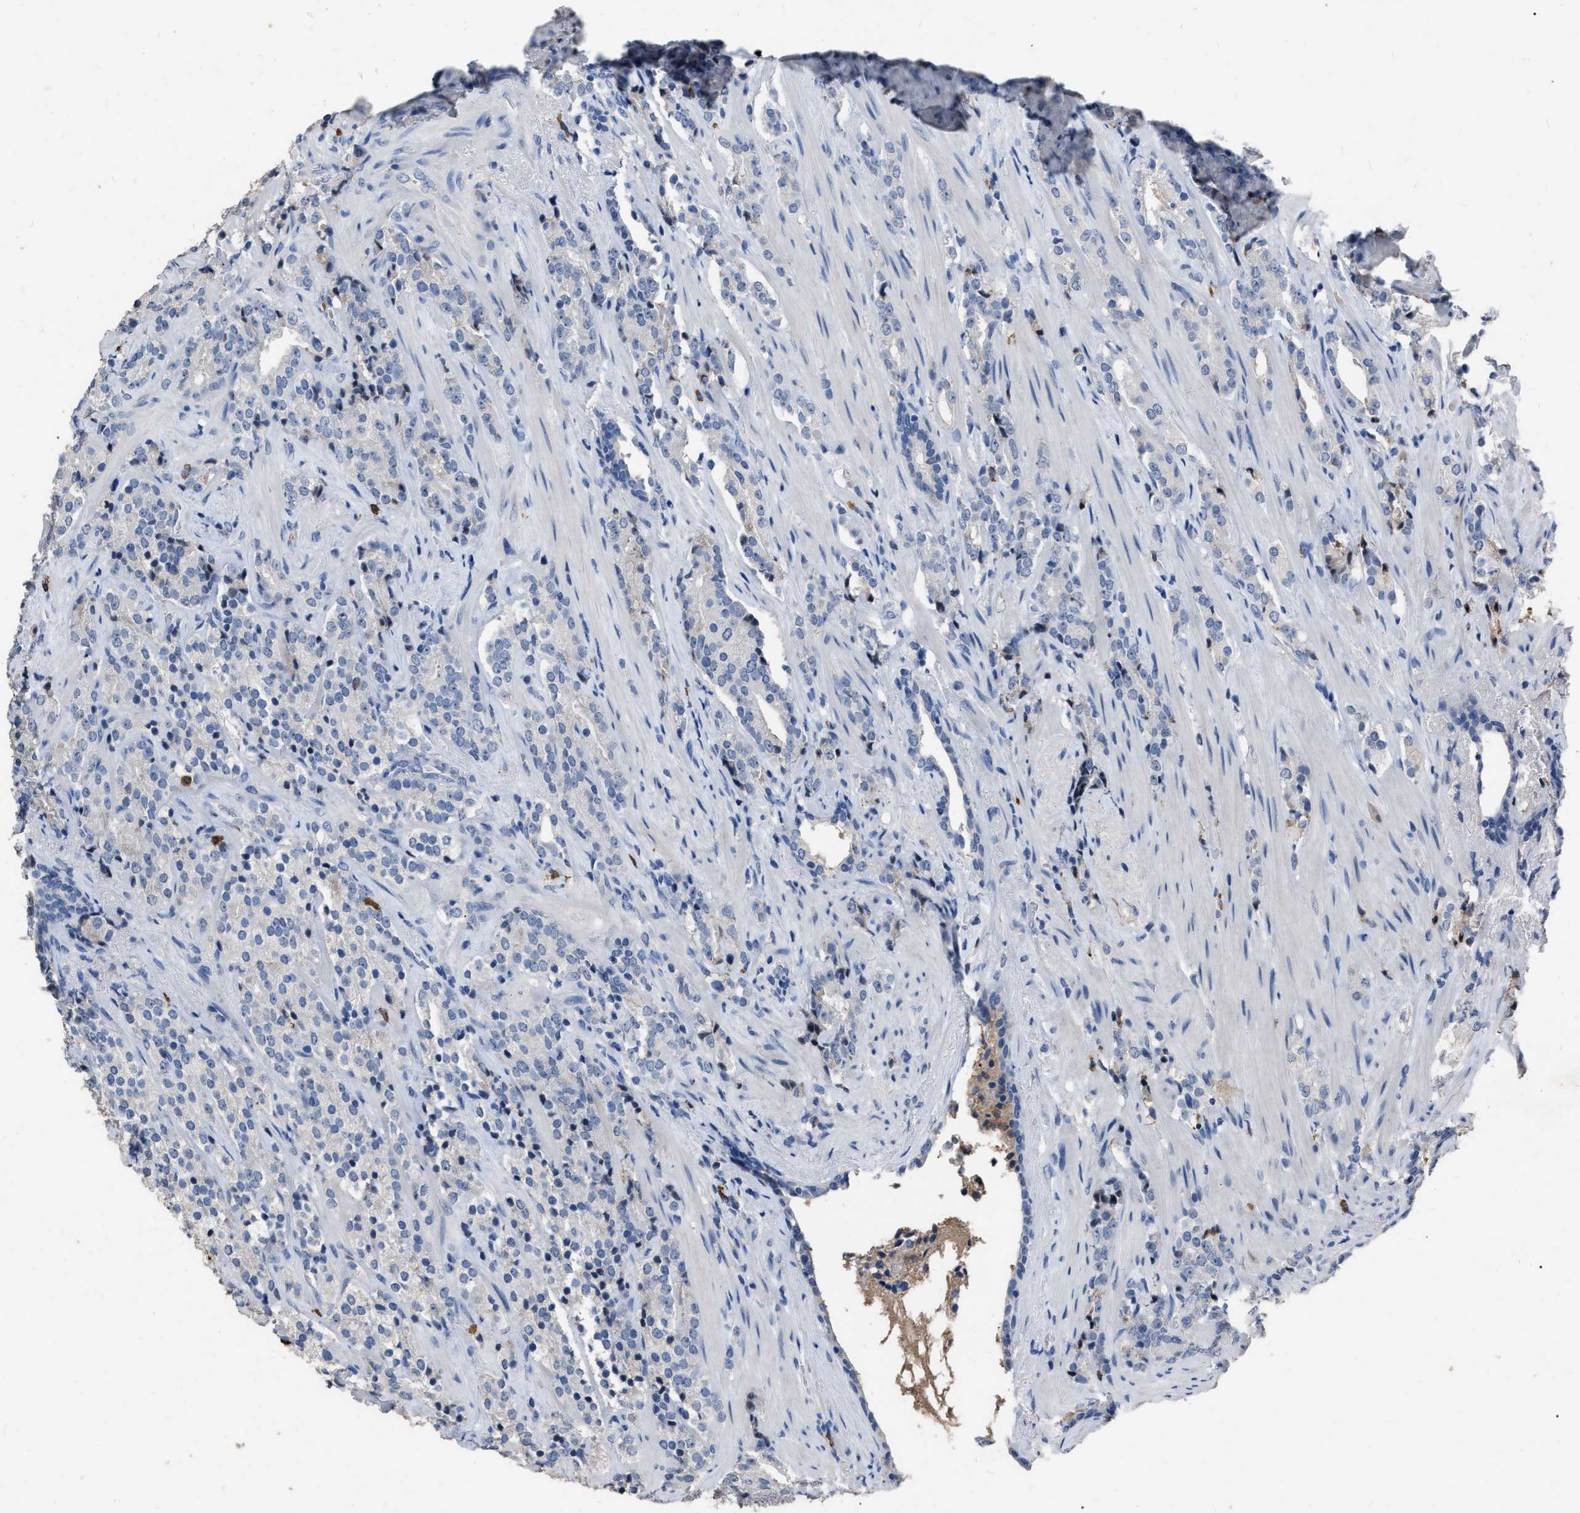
{"staining": {"intensity": "negative", "quantity": "none", "location": "none"}, "tissue": "prostate cancer", "cell_type": "Tumor cells", "image_type": "cancer", "snomed": [{"axis": "morphology", "description": "Adenocarcinoma, High grade"}, {"axis": "topography", "description": "Prostate"}], "caption": "Immunohistochemical staining of human high-grade adenocarcinoma (prostate) reveals no significant staining in tumor cells.", "gene": "HABP2", "patient": {"sex": "male", "age": 71}}